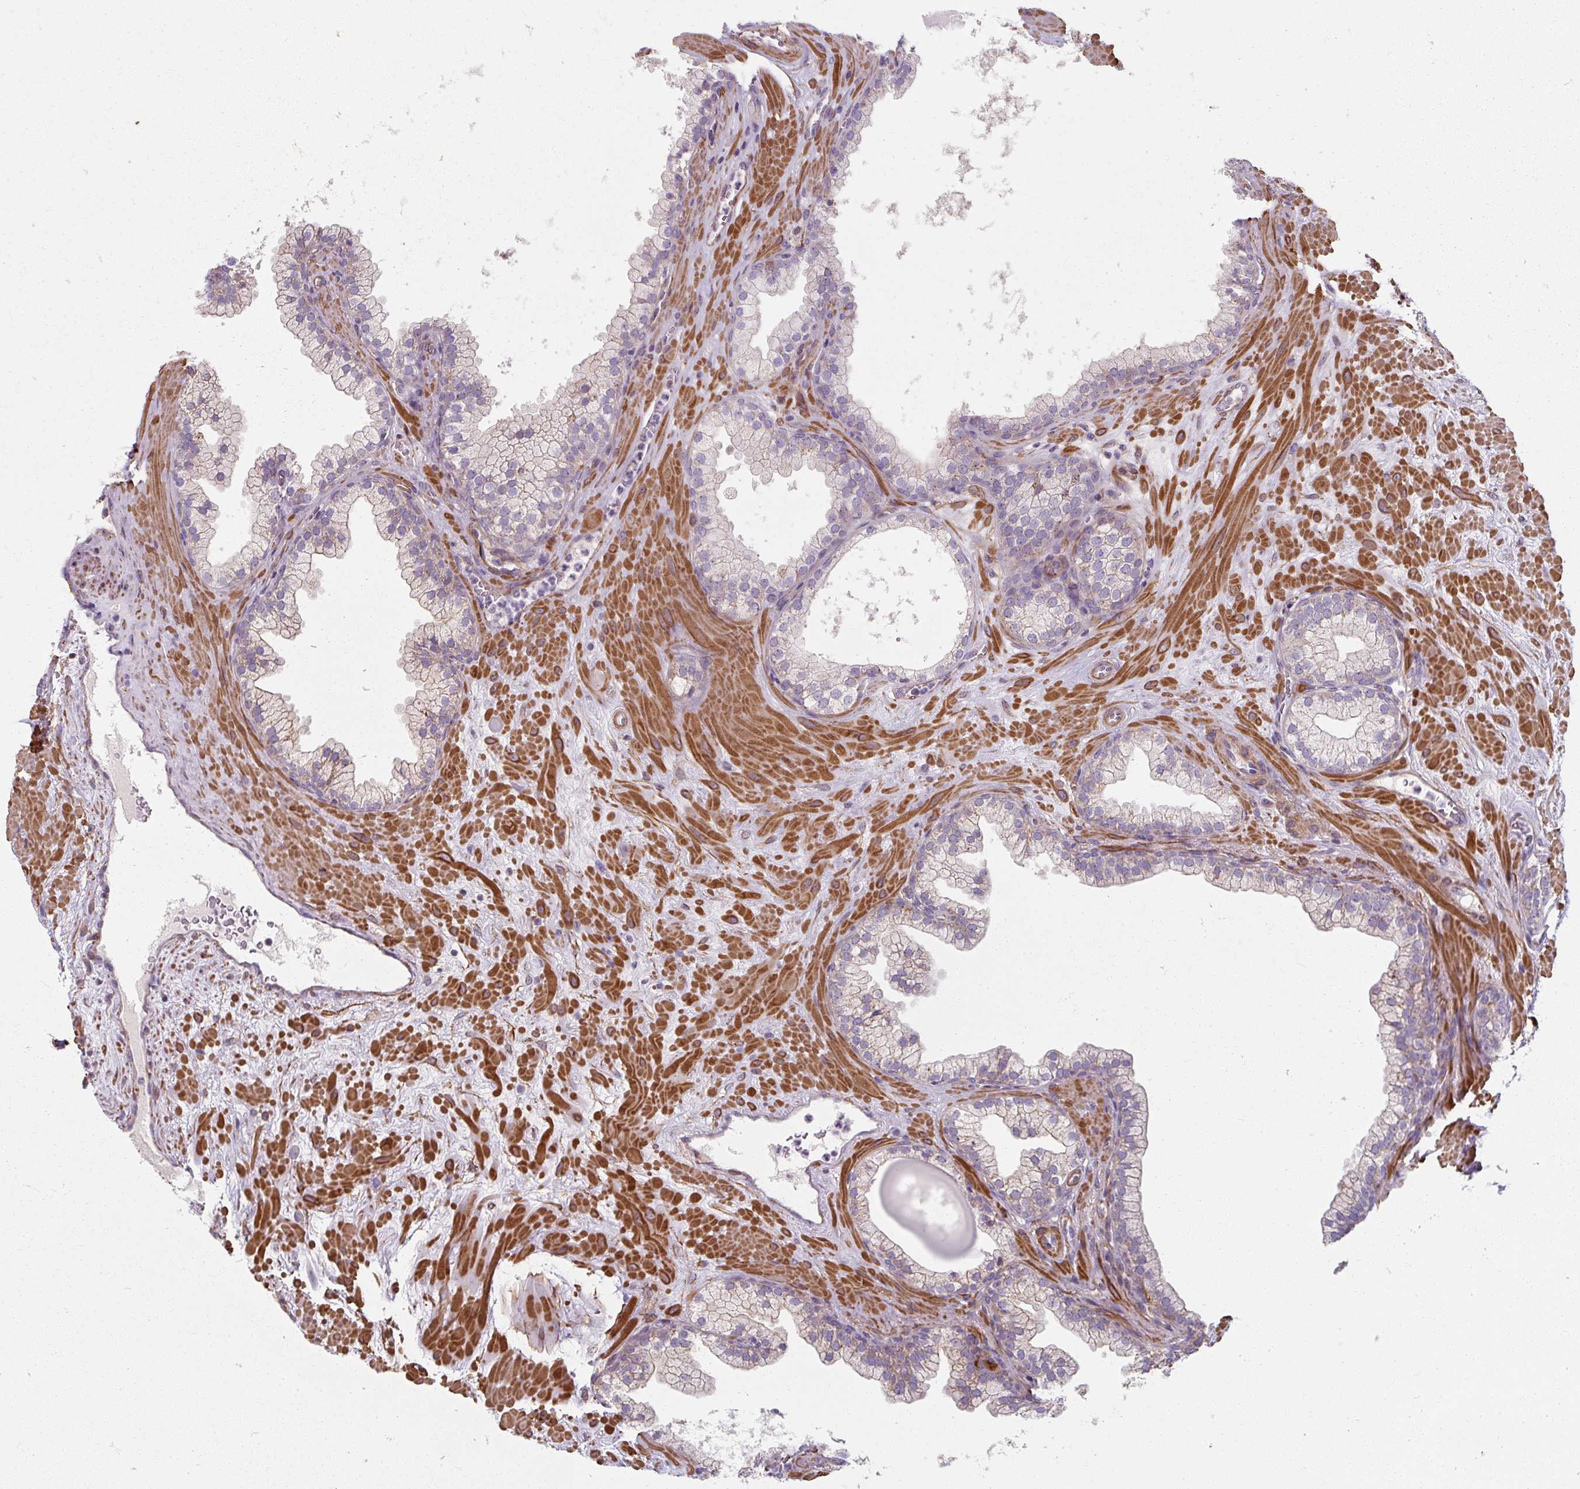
{"staining": {"intensity": "negative", "quantity": "none", "location": "none"}, "tissue": "prostate", "cell_type": "Glandular cells", "image_type": "normal", "snomed": [{"axis": "morphology", "description": "Normal tissue, NOS"}, {"axis": "topography", "description": "Prostate"}, {"axis": "topography", "description": "Peripheral nerve tissue"}], "caption": "Immunohistochemical staining of unremarkable human prostate demonstrates no significant staining in glandular cells.", "gene": "MRPS5", "patient": {"sex": "male", "age": 61}}